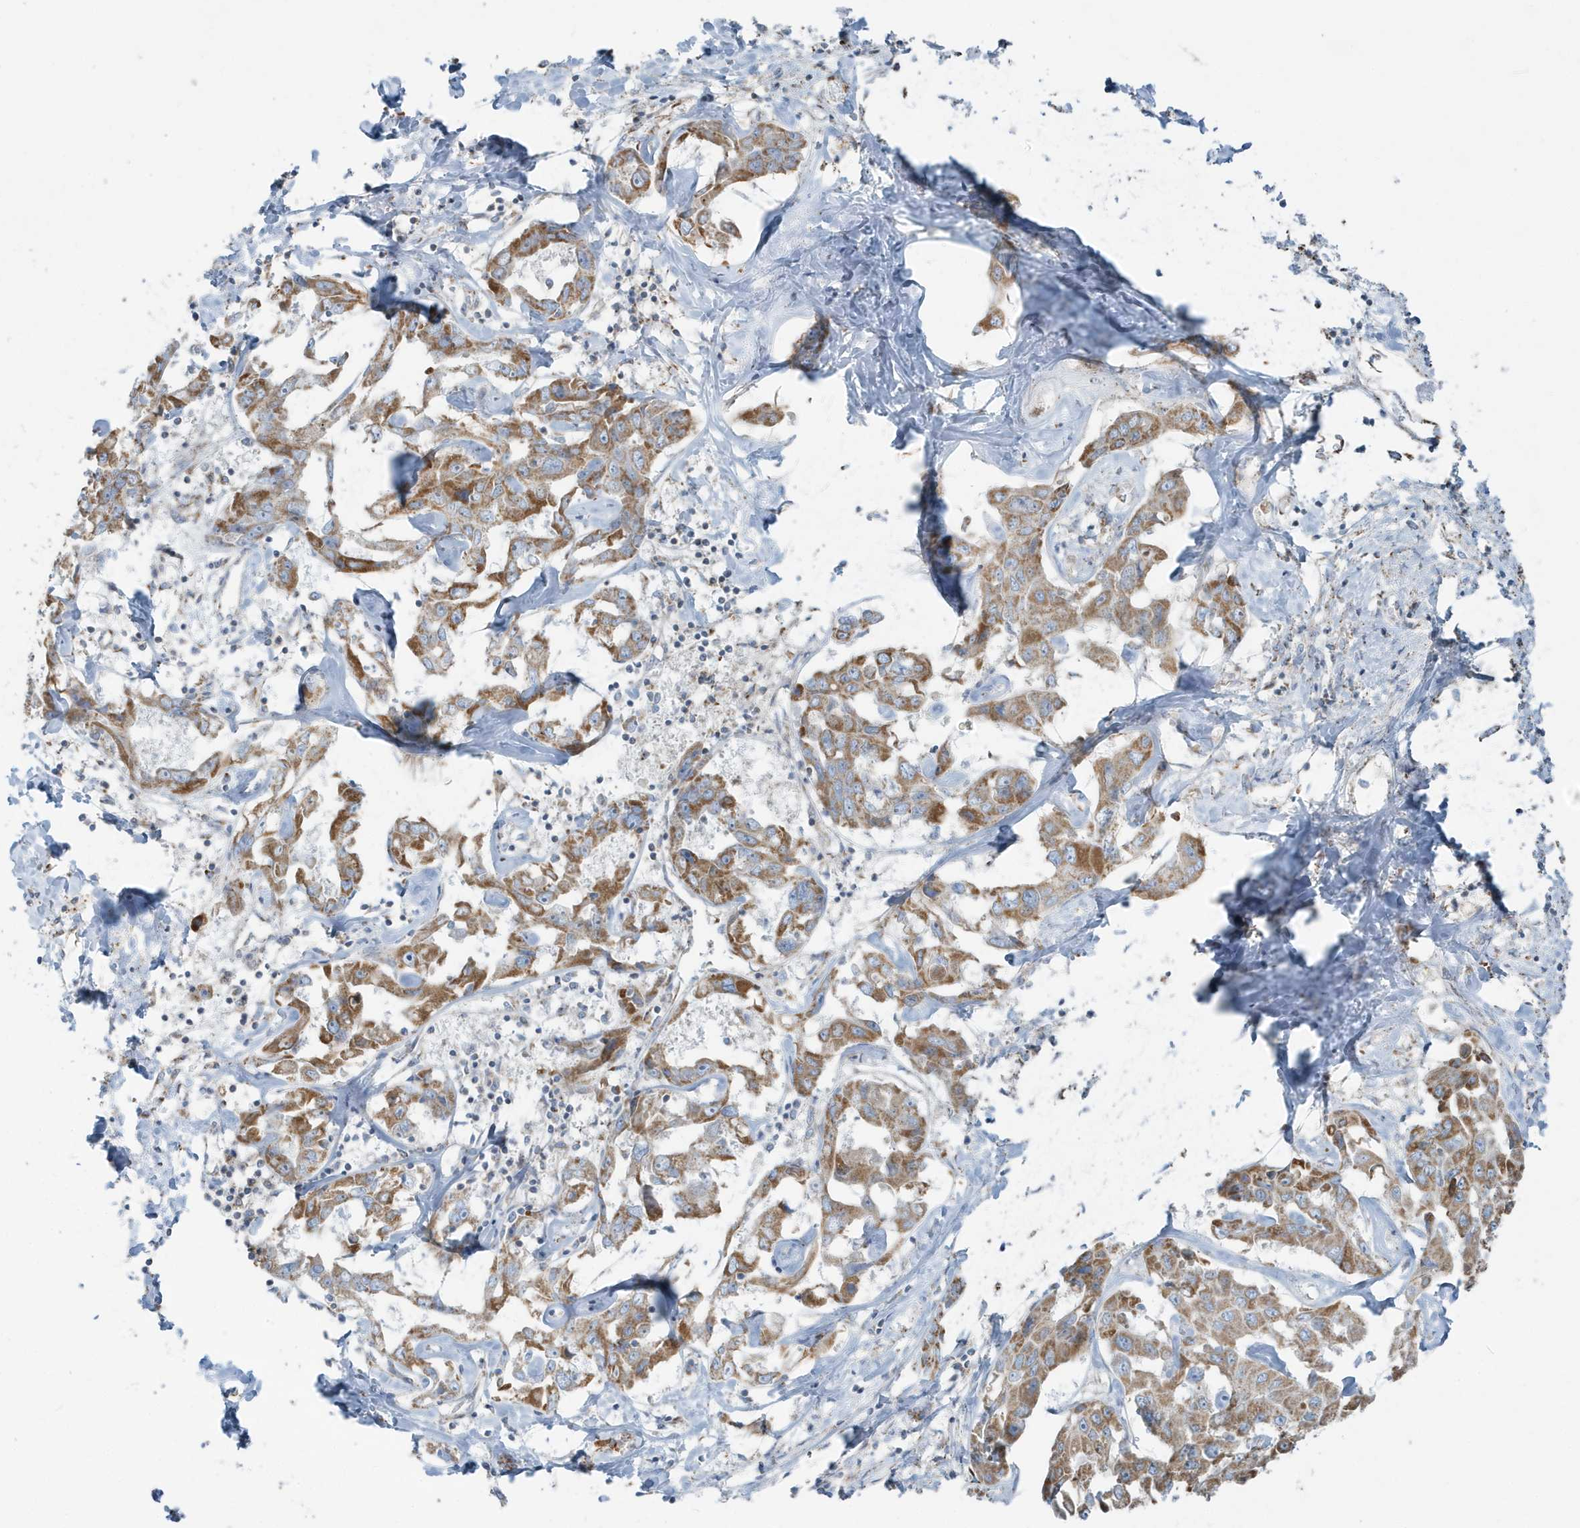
{"staining": {"intensity": "moderate", "quantity": ">75%", "location": "cytoplasmic/membranous"}, "tissue": "liver cancer", "cell_type": "Tumor cells", "image_type": "cancer", "snomed": [{"axis": "morphology", "description": "Cholangiocarcinoma"}, {"axis": "topography", "description": "Liver"}], "caption": "A brown stain labels moderate cytoplasmic/membranous staining of a protein in human liver cancer (cholangiocarcinoma) tumor cells.", "gene": "RAB11FIP3", "patient": {"sex": "male", "age": 59}}